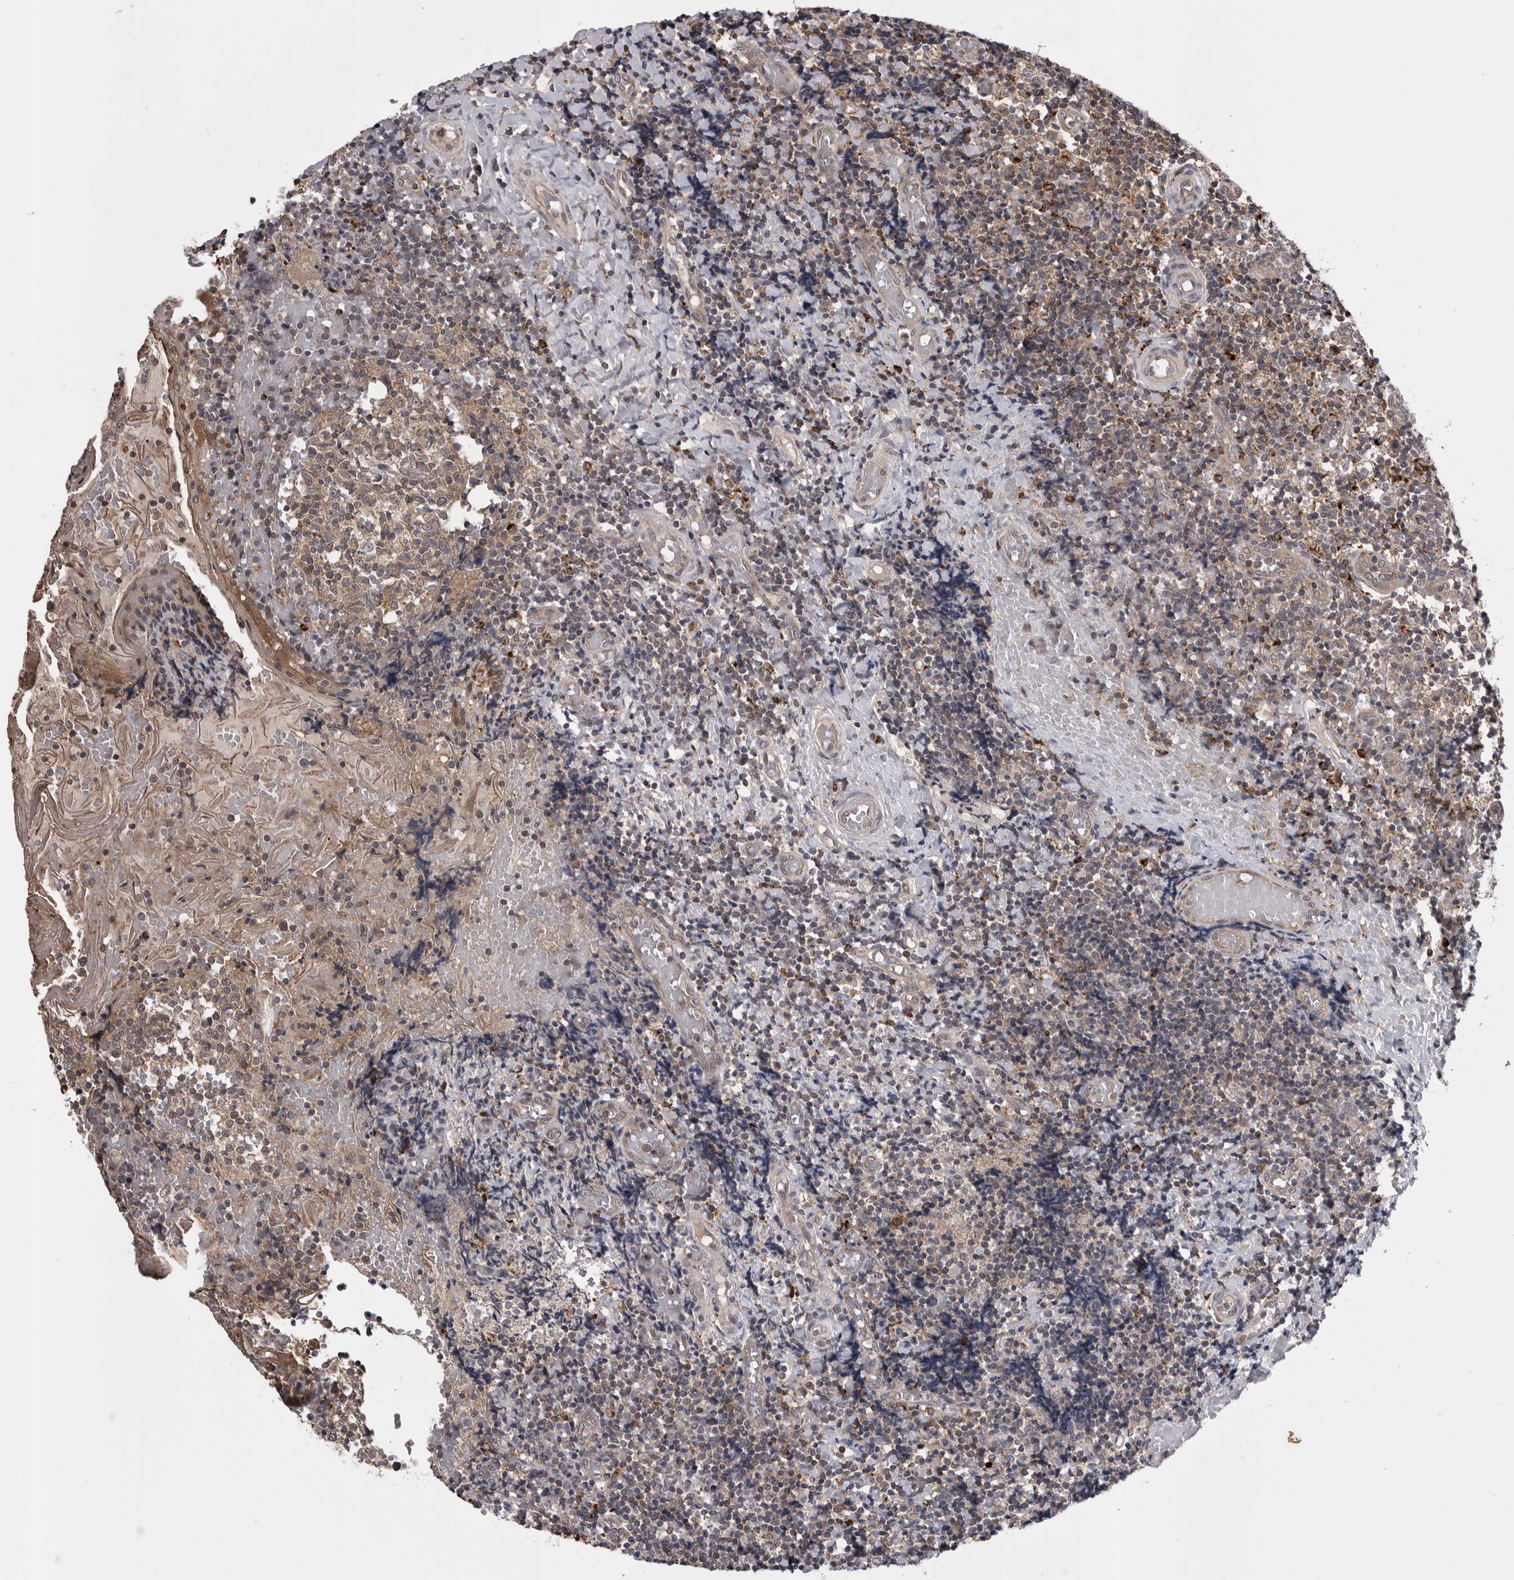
{"staining": {"intensity": "weak", "quantity": ">75%", "location": "cytoplasmic/membranous"}, "tissue": "tonsil", "cell_type": "Germinal center cells", "image_type": "normal", "snomed": [{"axis": "morphology", "description": "Normal tissue, NOS"}, {"axis": "topography", "description": "Tonsil"}], "caption": "Germinal center cells show low levels of weak cytoplasmic/membranous staining in about >75% of cells in unremarkable human tonsil. (Stains: DAB (3,3'-diaminobenzidine) in brown, nuclei in blue, Microscopy: brightfield microscopy at high magnification).", "gene": "AOAH", "patient": {"sex": "female", "age": 19}}